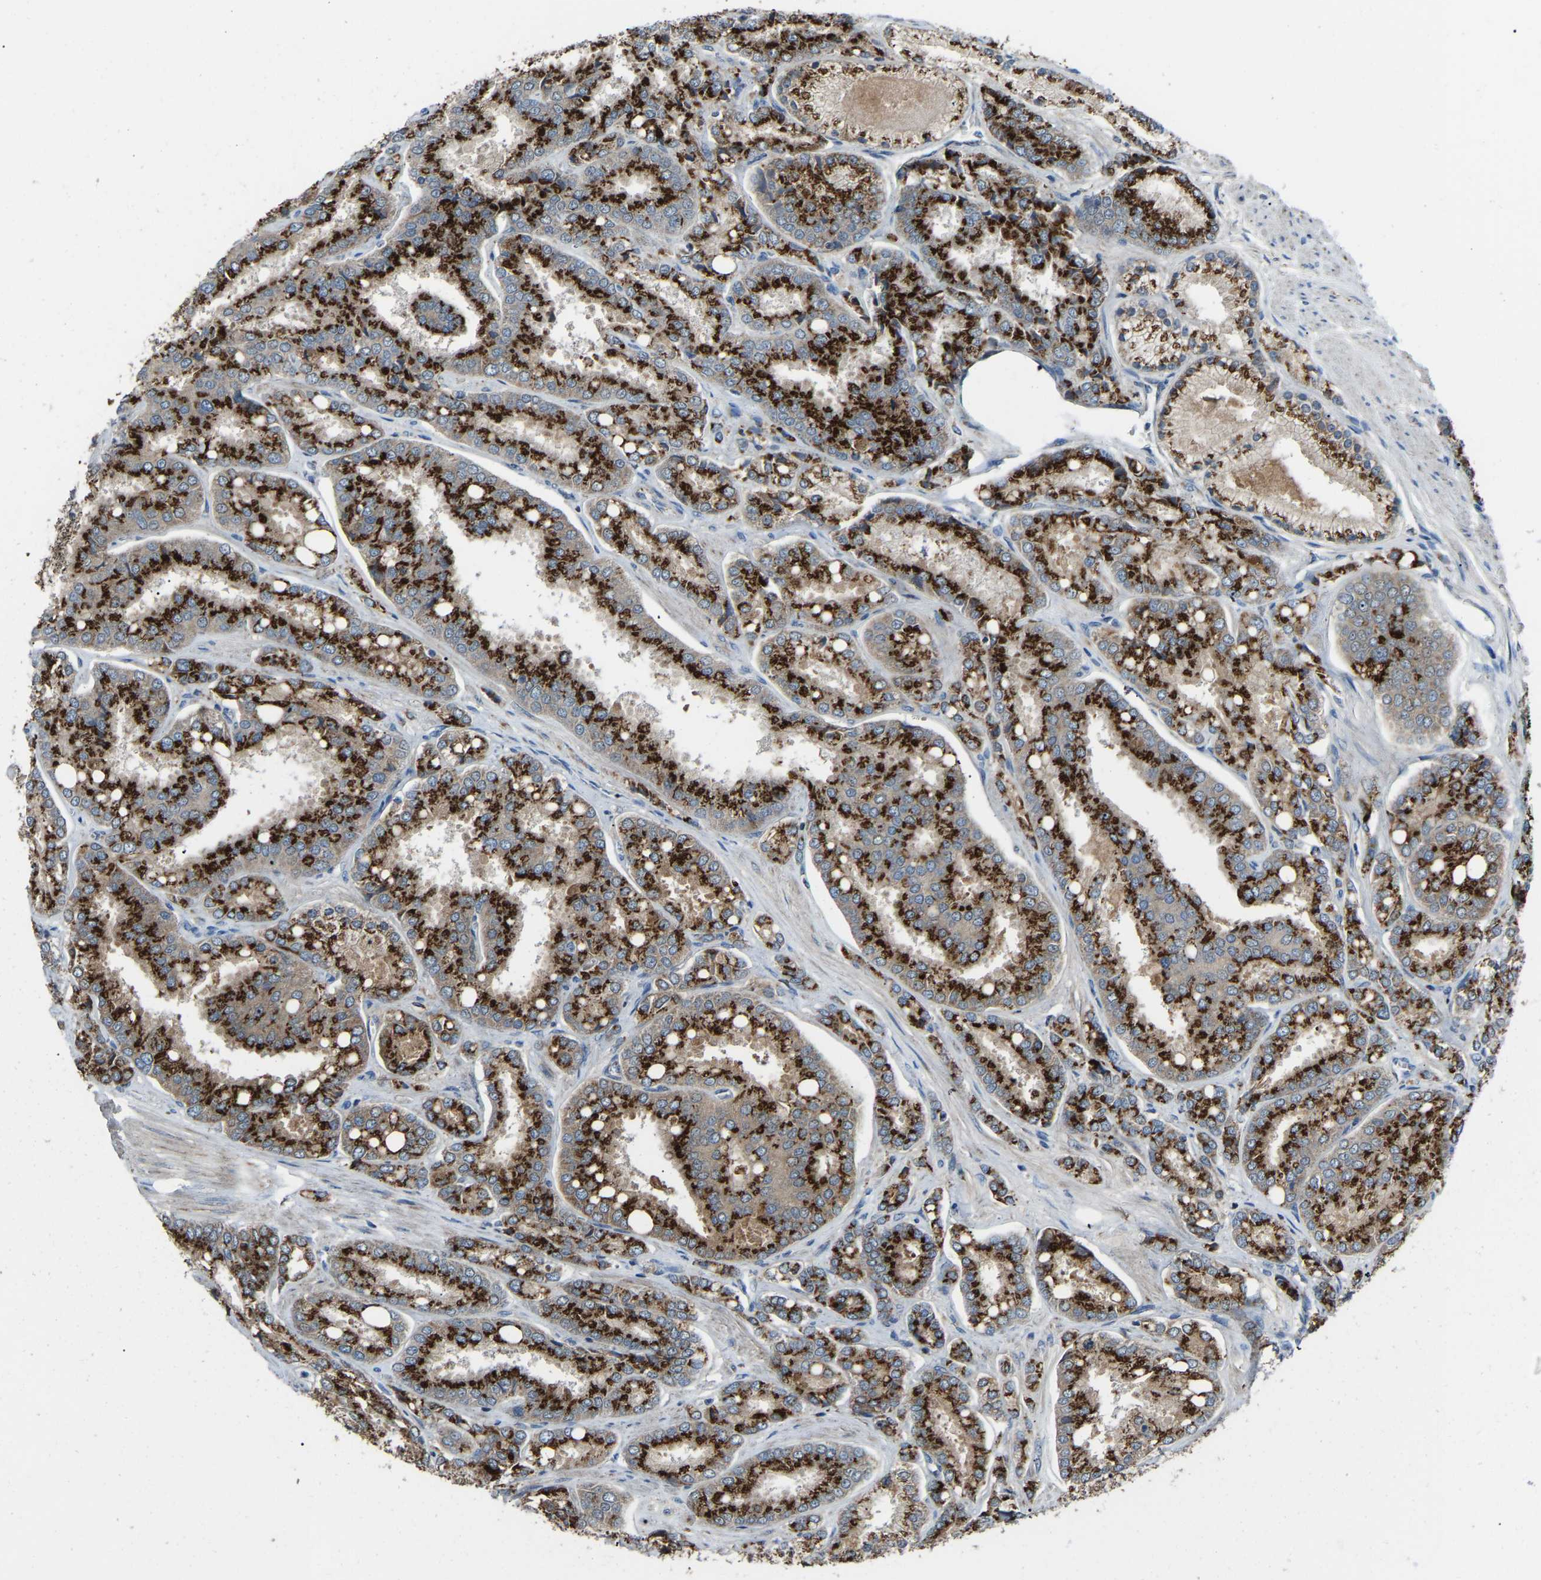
{"staining": {"intensity": "strong", "quantity": ">75%", "location": "cytoplasmic/membranous"}, "tissue": "prostate cancer", "cell_type": "Tumor cells", "image_type": "cancer", "snomed": [{"axis": "morphology", "description": "Adenocarcinoma, High grade"}, {"axis": "topography", "description": "Prostate"}], "caption": "DAB immunohistochemical staining of human prostate high-grade adenocarcinoma reveals strong cytoplasmic/membranous protein staining in approximately >75% of tumor cells.", "gene": "CANT1", "patient": {"sex": "male", "age": 50}}